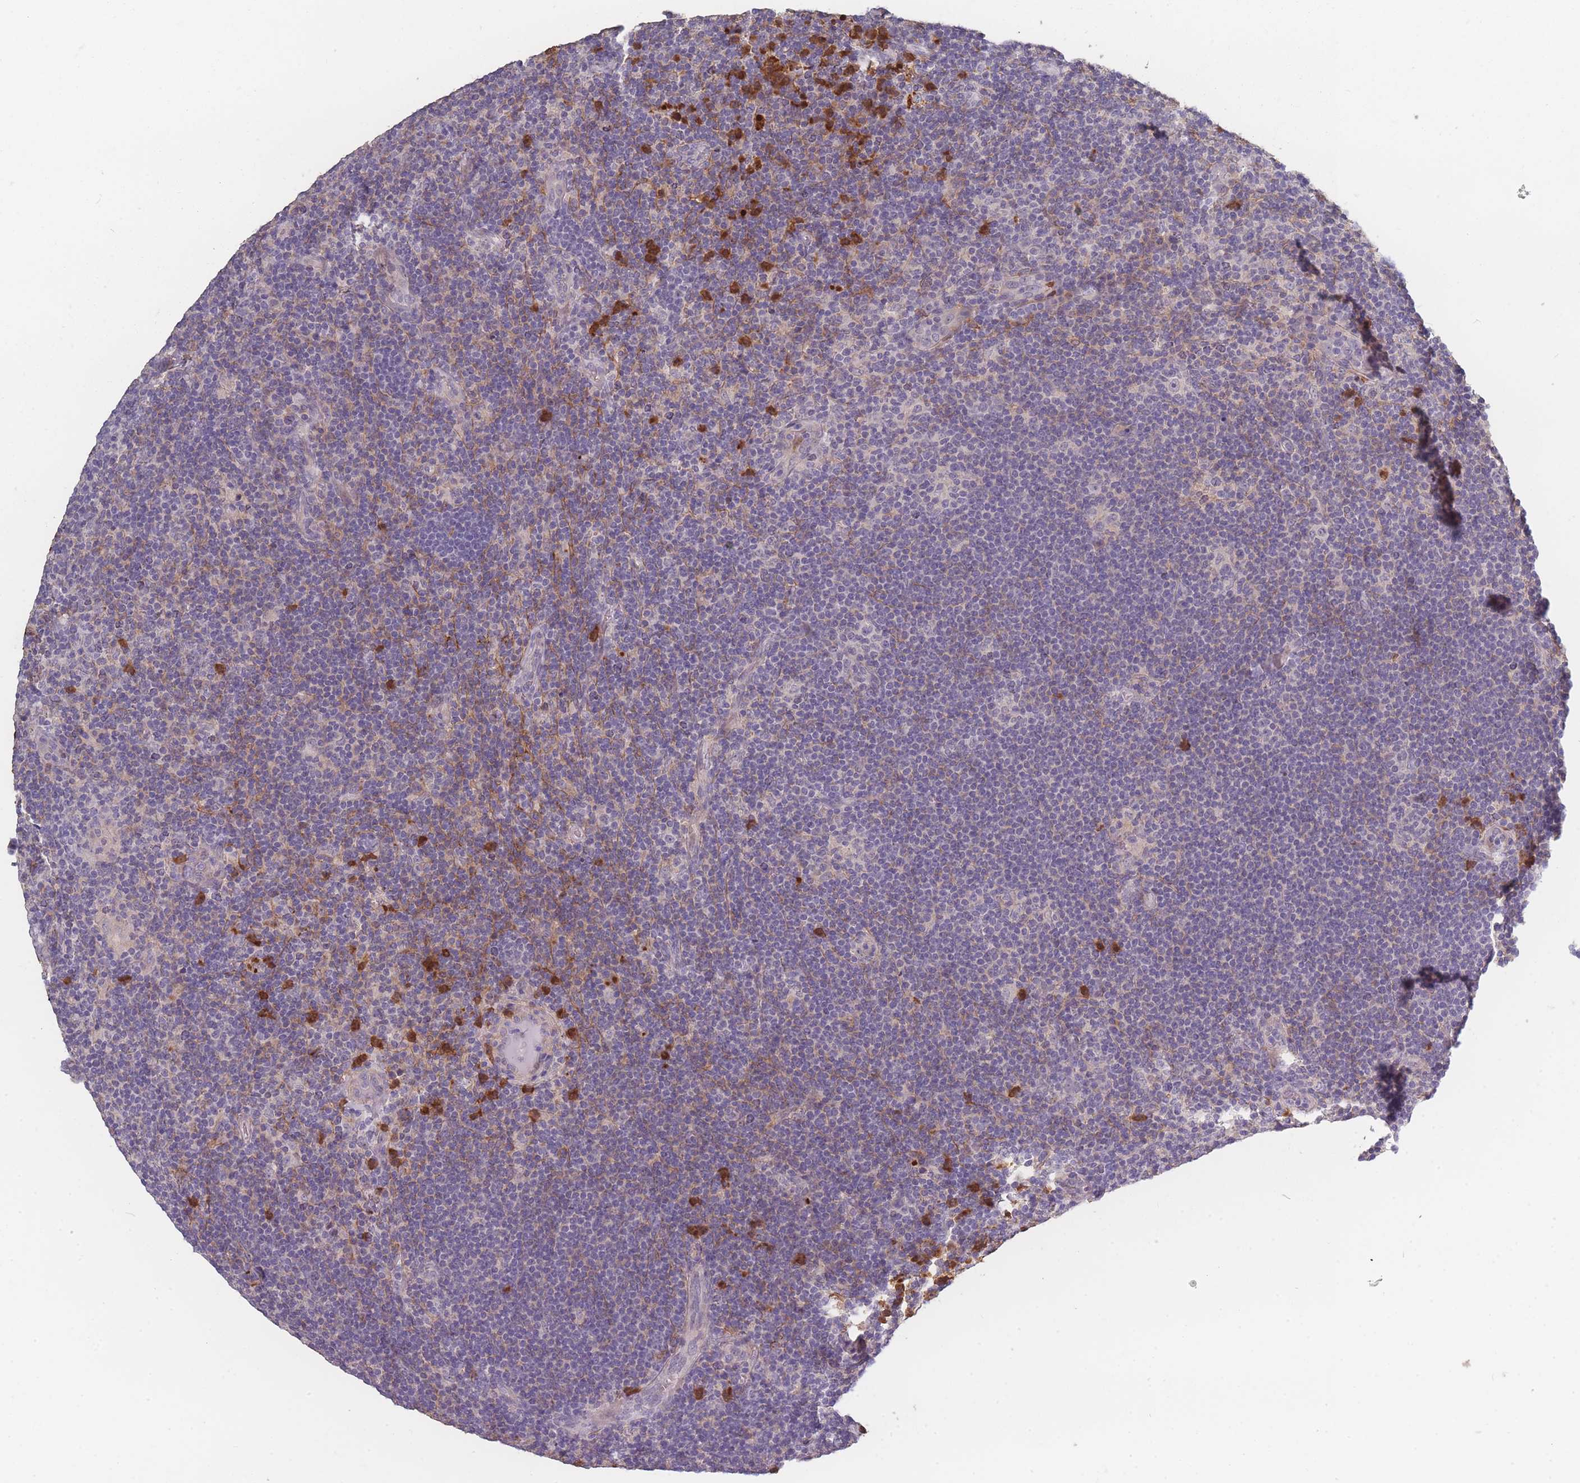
{"staining": {"intensity": "negative", "quantity": "none", "location": "none"}, "tissue": "lymphoma", "cell_type": "Tumor cells", "image_type": "cancer", "snomed": [{"axis": "morphology", "description": "Hodgkin's disease, NOS"}, {"axis": "topography", "description": "Lymph node"}], "caption": "This micrograph is of lymphoma stained with immunohistochemistry to label a protein in brown with the nuclei are counter-stained blue. There is no positivity in tumor cells.", "gene": "BST1", "patient": {"sex": "female", "age": 57}}